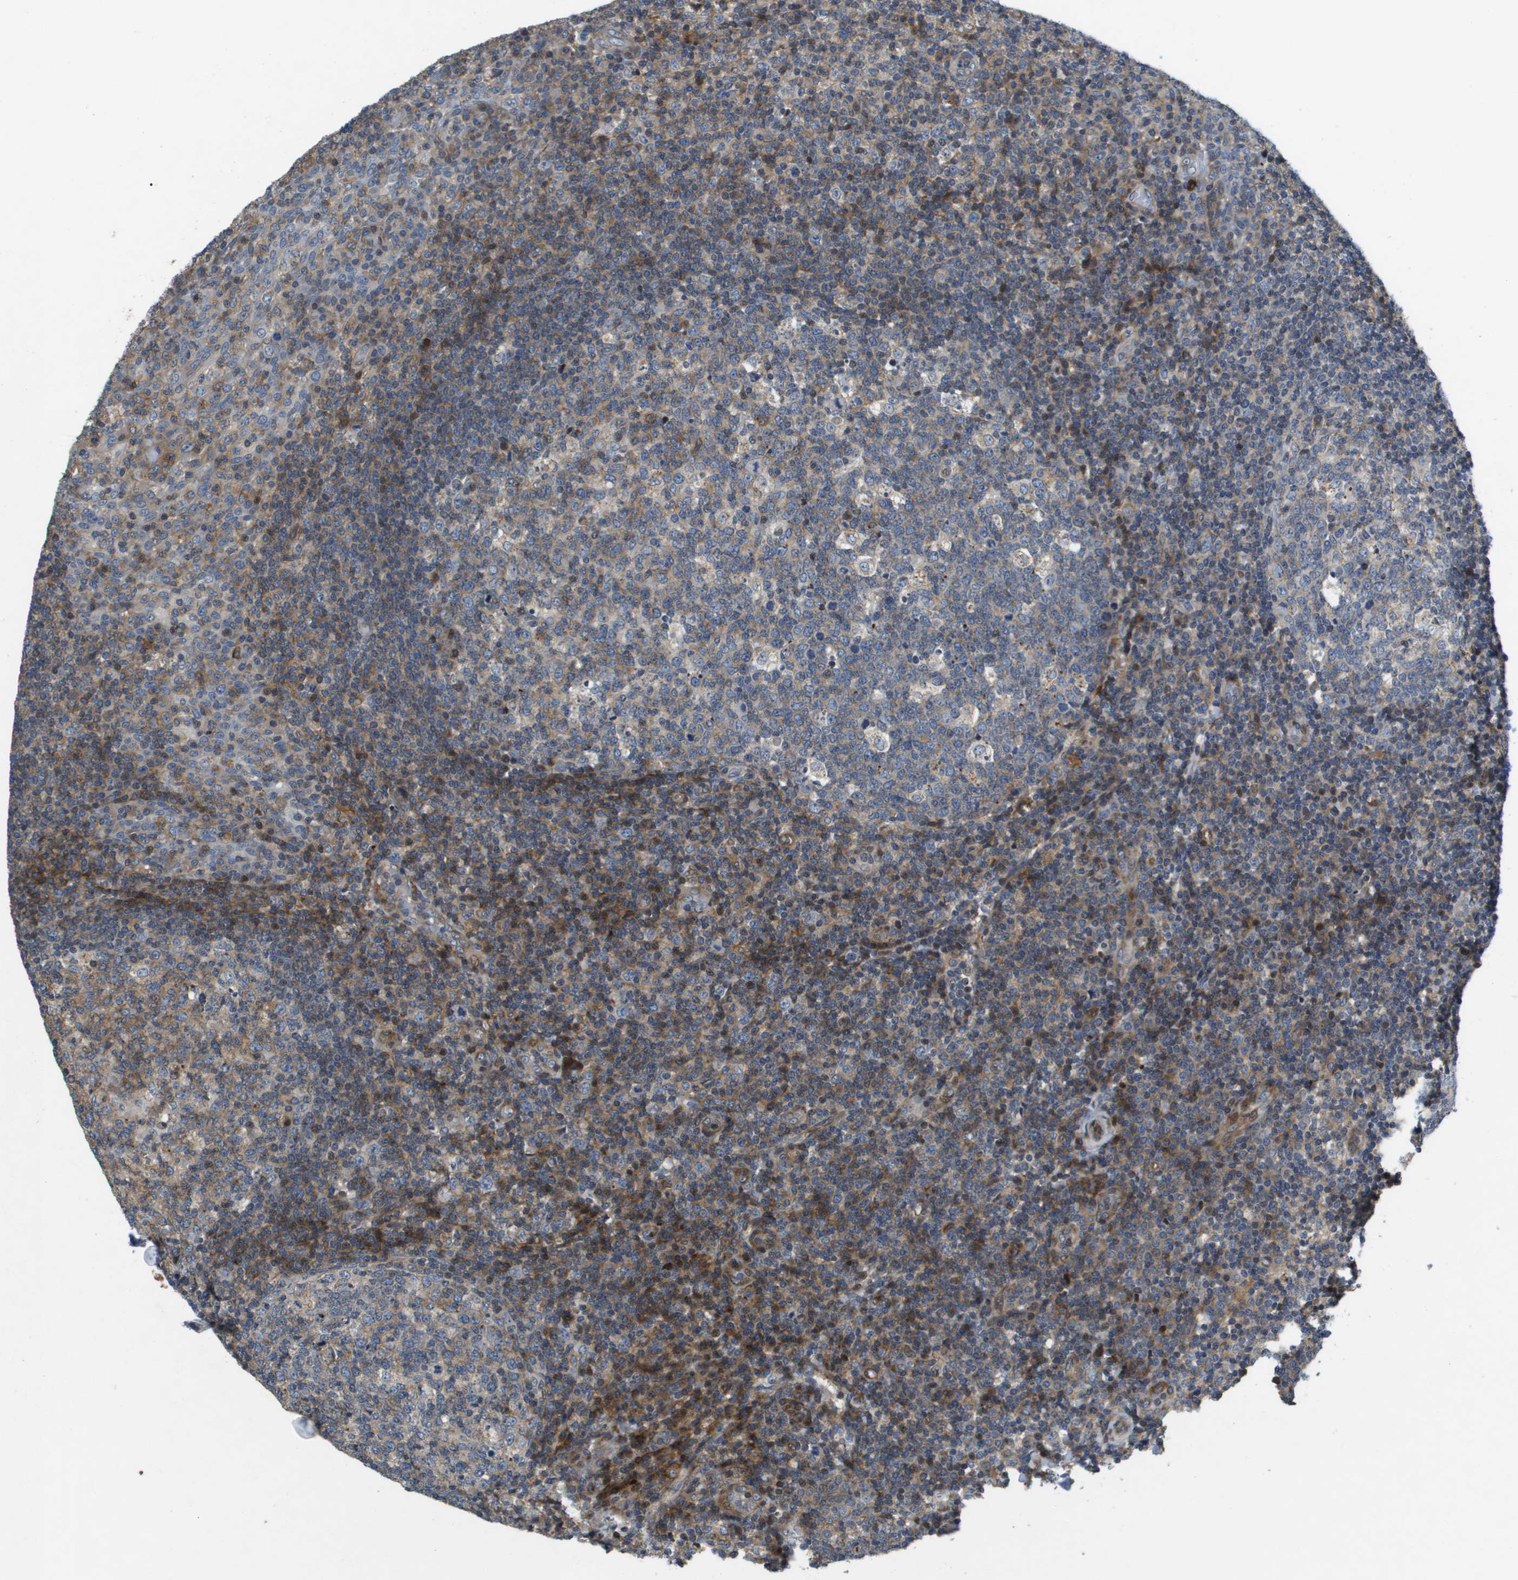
{"staining": {"intensity": "weak", "quantity": "<25%", "location": "cytoplasmic/membranous"}, "tissue": "tonsil", "cell_type": "Germinal center cells", "image_type": "normal", "snomed": [{"axis": "morphology", "description": "Normal tissue, NOS"}, {"axis": "topography", "description": "Tonsil"}], "caption": "Germinal center cells show no significant expression in normal tonsil. (DAB IHC, high magnification).", "gene": "SCN4B", "patient": {"sex": "female", "age": 19}}